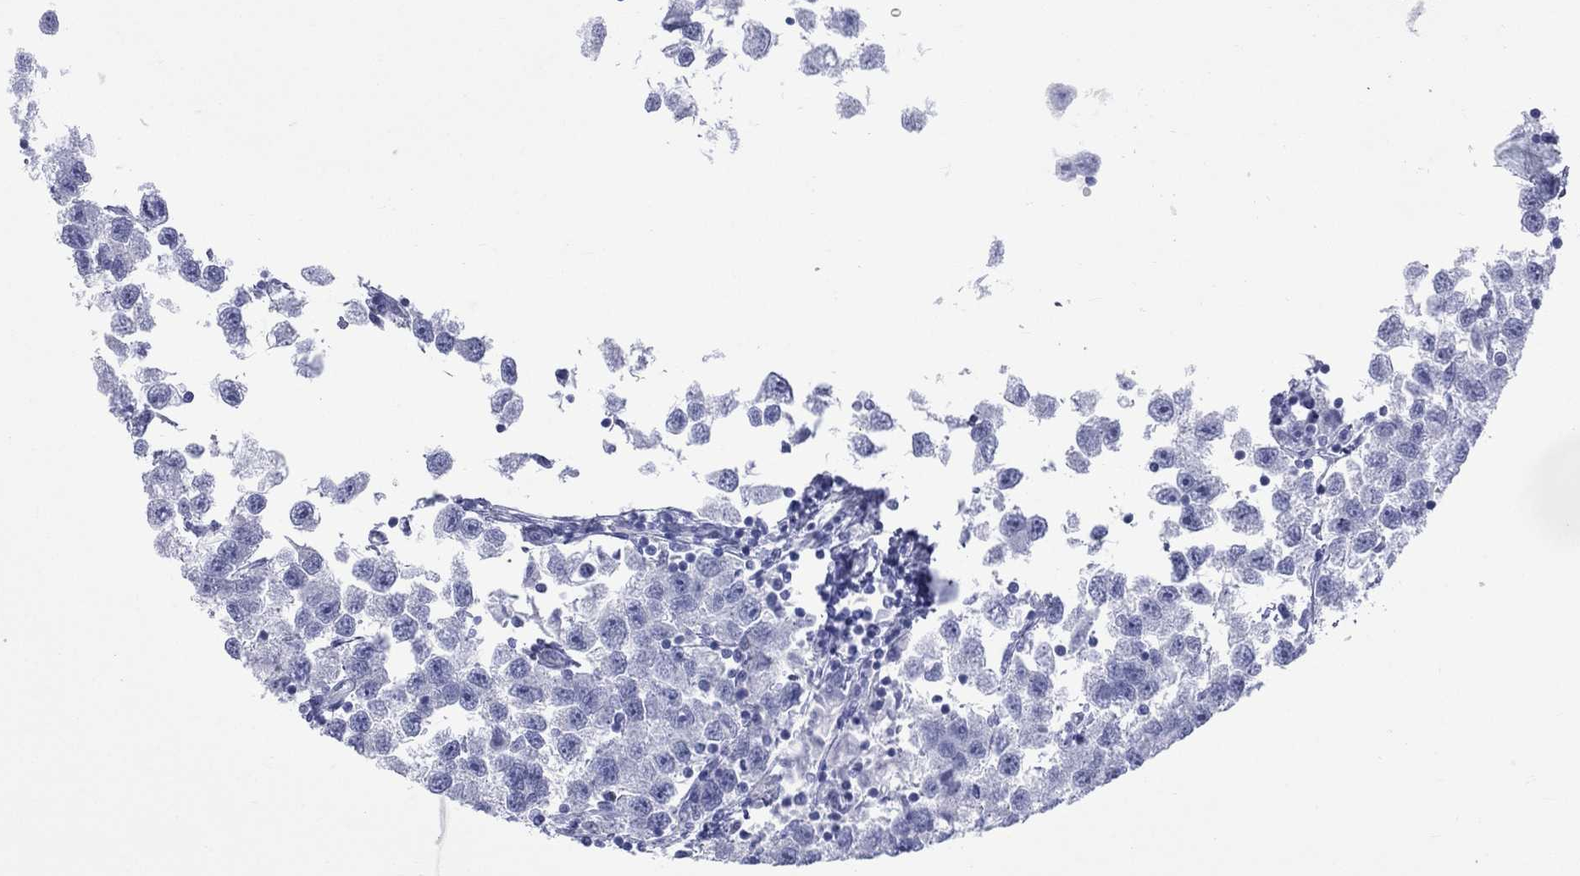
{"staining": {"intensity": "negative", "quantity": "none", "location": "none"}, "tissue": "testis cancer", "cell_type": "Tumor cells", "image_type": "cancer", "snomed": [{"axis": "morphology", "description": "Seminoma, NOS"}, {"axis": "topography", "description": "Testis"}], "caption": "Protein analysis of seminoma (testis) displays no significant expression in tumor cells.", "gene": "CES2", "patient": {"sex": "male", "age": 26}}